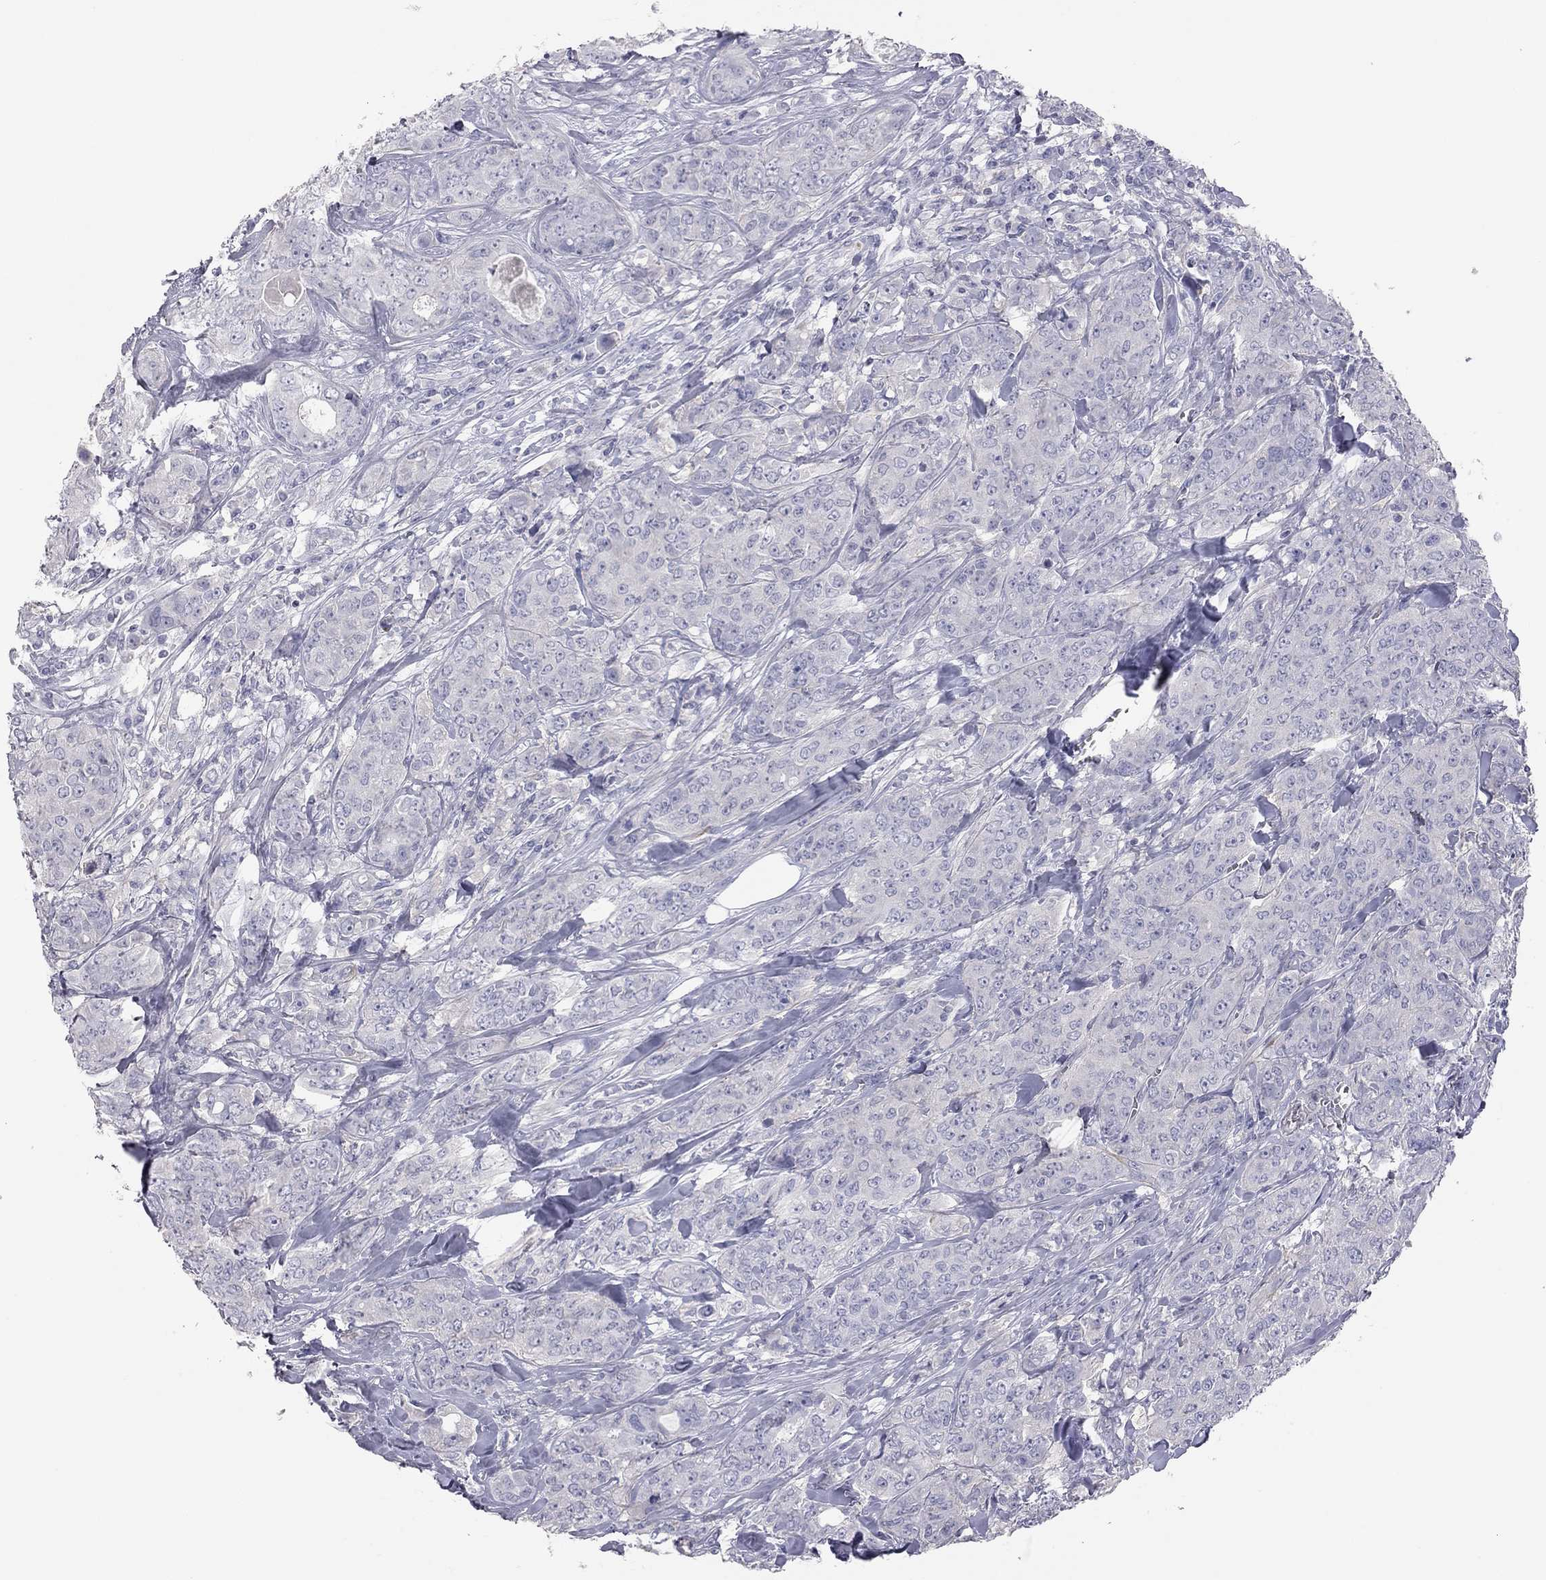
{"staining": {"intensity": "negative", "quantity": "none", "location": "none"}, "tissue": "breast cancer", "cell_type": "Tumor cells", "image_type": "cancer", "snomed": [{"axis": "morphology", "description": "Duct carcinoma"}, {"axis": "topography", "description": "Breast"}], "caption": "Immunohistochemistry of human breast cancer exhibits no staining in tumor cells. (DAB (3,3'-diaminobenzidine) immunohistochemistry visualized using brightfield microscopy, high magnification).", "gene": "ADCYAP1", "patient": {"sex": "female", "age": 43}}